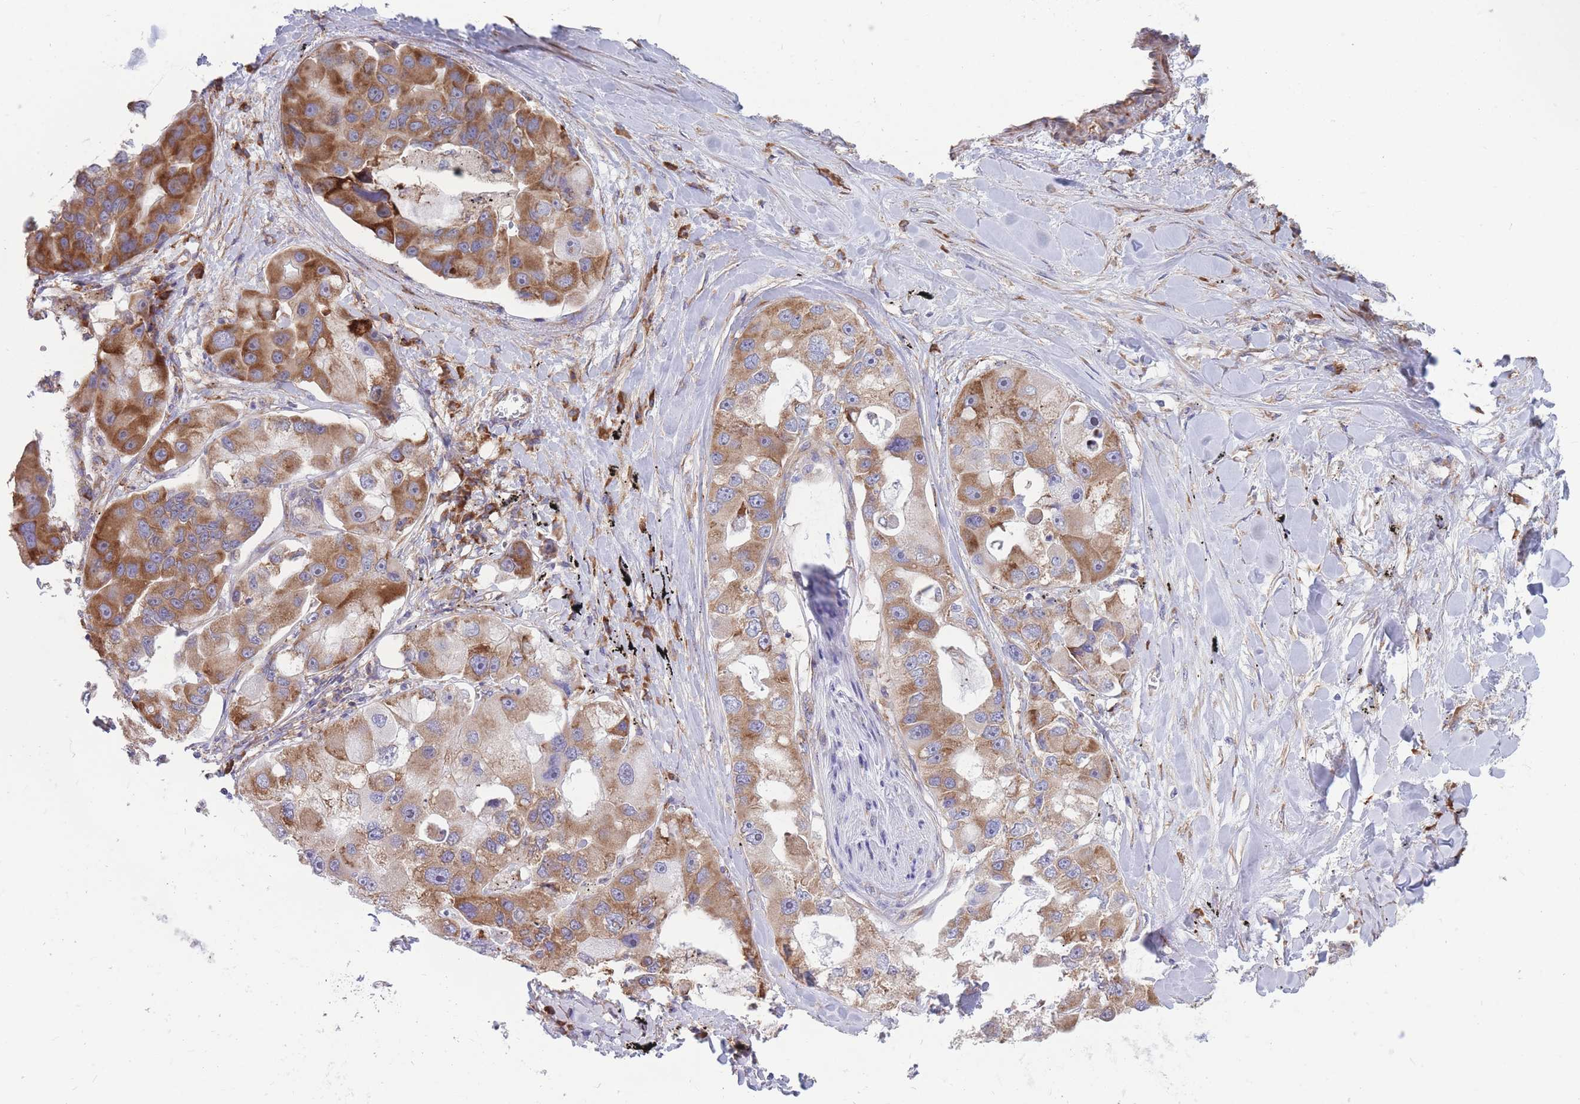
{"staining": {"intensity": "moderate", "quantity": "25%-75%", "location": "cytoplasmic/membranous"}, "tissue": "lung cancer", "cell_type": "Tumor cells", "image_type": "cancer", "snomed": [{"axis": "morphology", "description": "Adenocarcinoma, NOS"}, {"axis": "topography", "description": "Lung"}], "caption": "Adenocarcinoma (lung) stained for a protein (brown) exhibits moderate cytoplasmic/membranous positive staining in about 25%-75% of tumor cells.", "gene": "RPL8", "patient": {"sex": "female", "age": 54}}